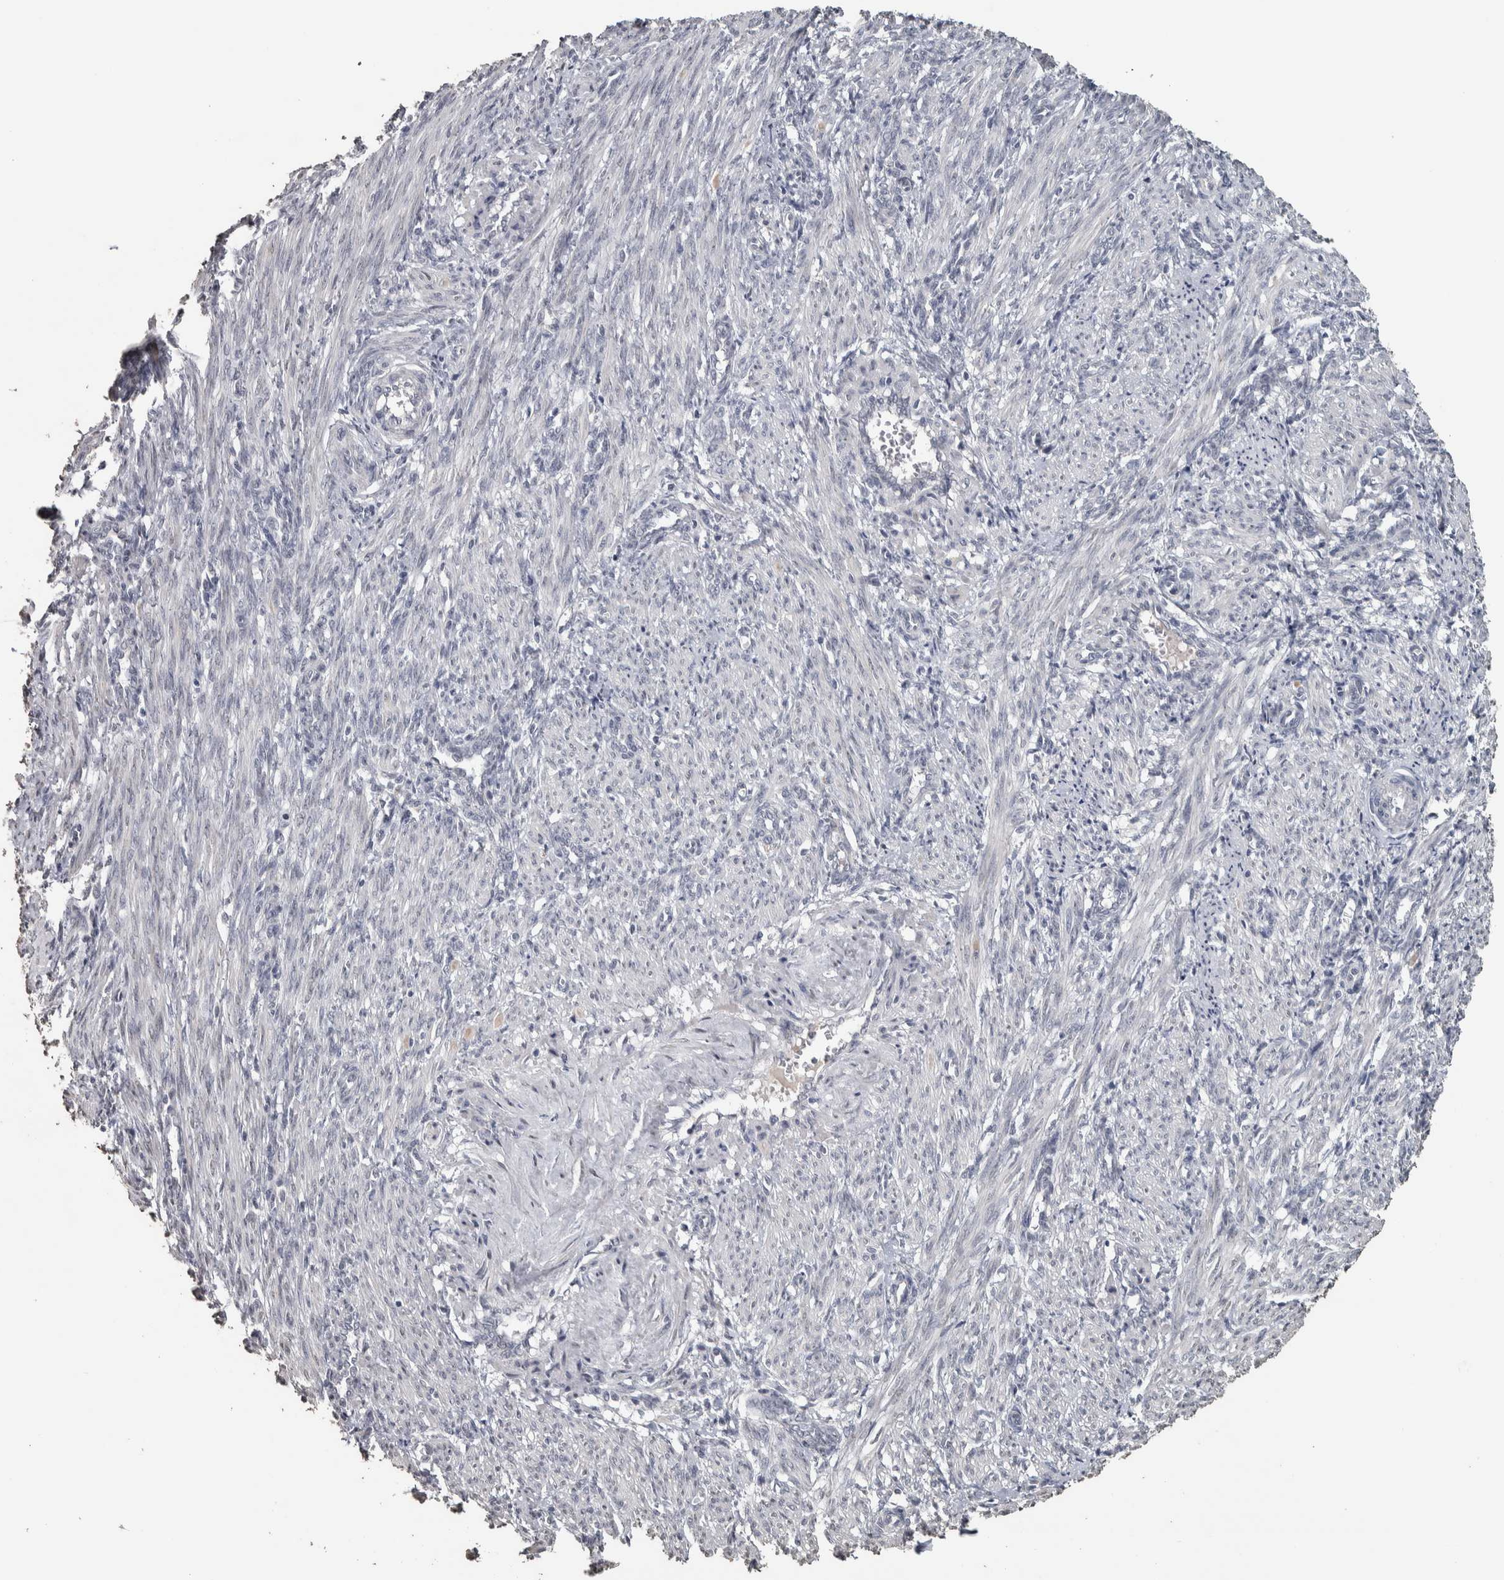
{"staining": {"intensity": "weak", "quantity": "<25%", "location": "cytoplasmic/membranous"}, "tissue": "smooth muscle", "cell_type": "Smooth muscle cells", "image_type": "normal", "snomed": [{"axis": "morphology", "description": "Normal tissue, NOS"}, {"axis": "topography", "description": "Endometrium"}], "caption": "Immunohistochemistry of unremarkable human smooth muscle displays no expression in smooth muscle cells.", "gene": "NECAB1", "patient": {"sex": "female", "age": 33}}